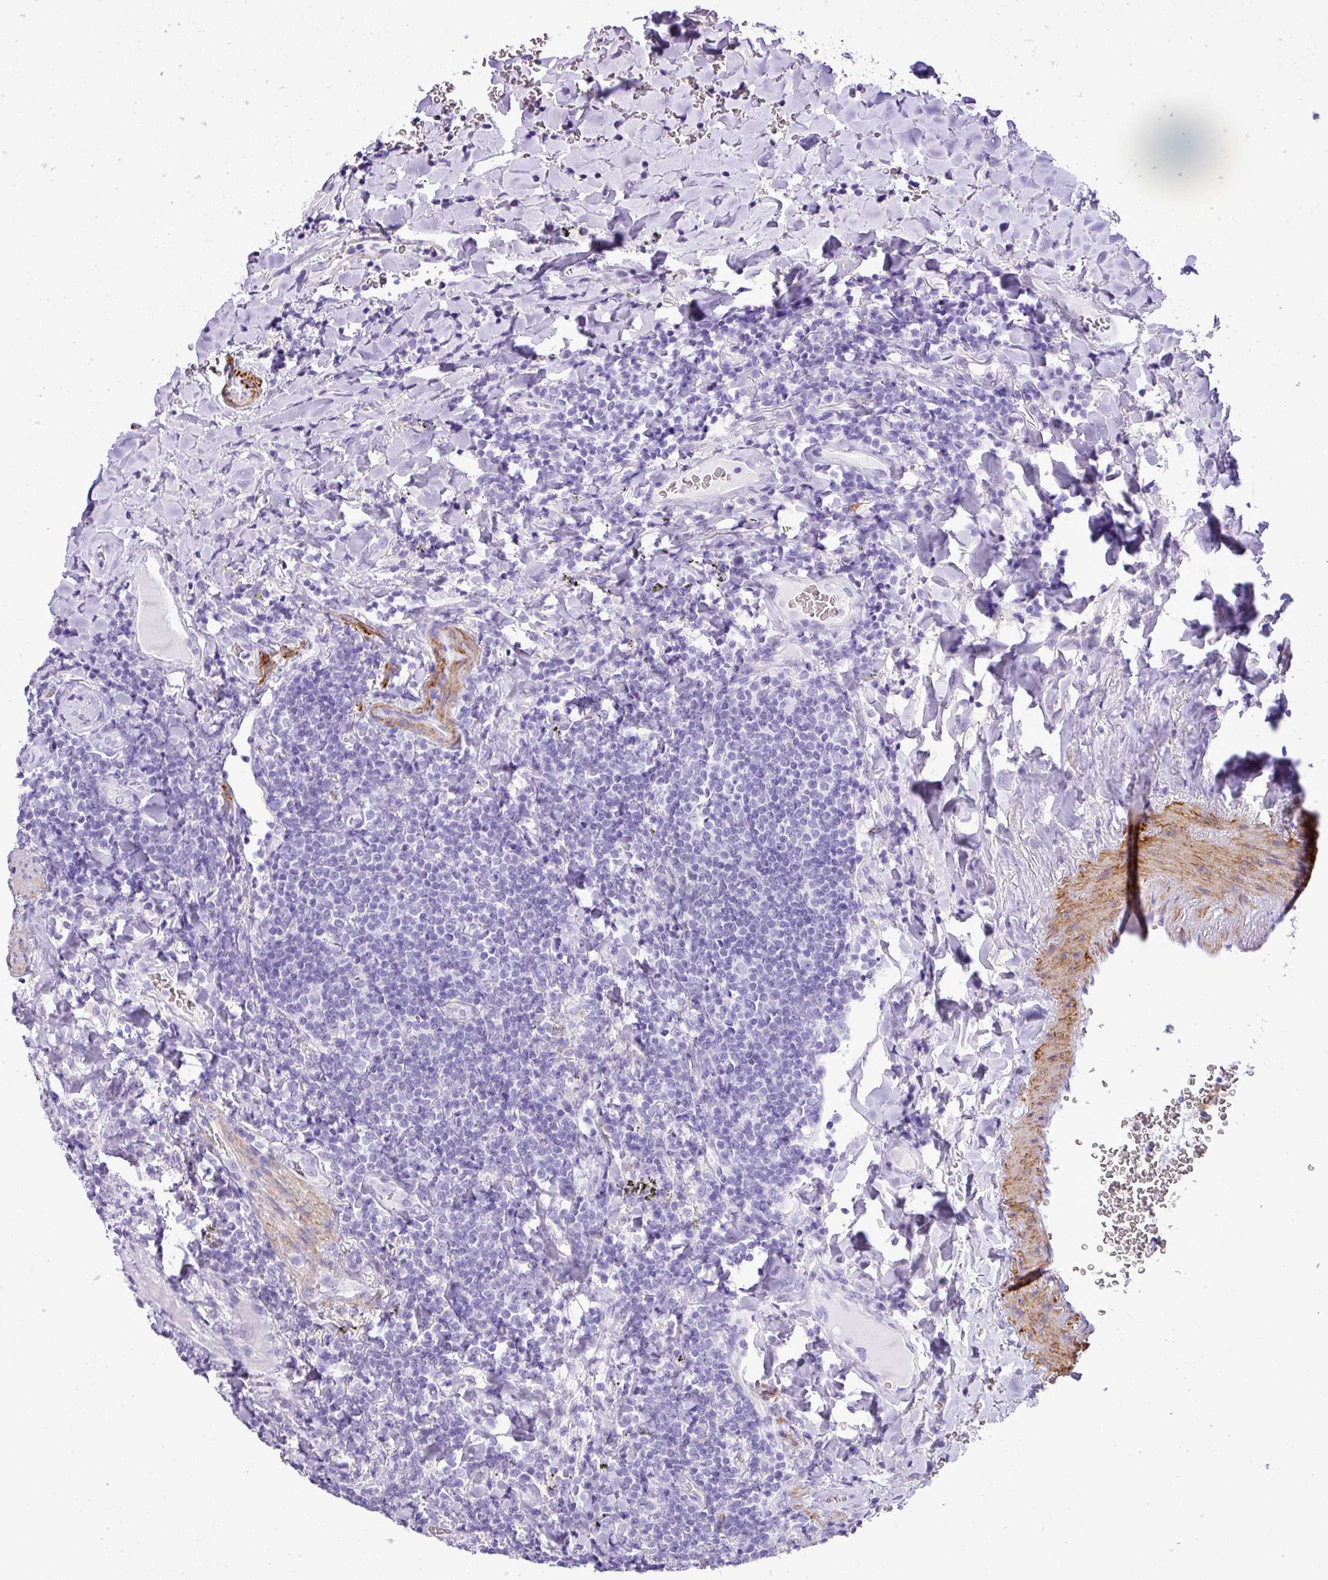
{"staining": {"intensity": "negative", "quantity": "none", "location": "none"}, "tissue": "lymphoma", "cell_type": "Tumor cells", "image_type": "cancer", "snomed": [{"axis": "morphology", "description": "Malignant lymphoma, non-Hodgkin's type, Low grade"}, {"axis": "topography", "description": "Lung"}], "caption": "Immunohistochemistry micrograph of malignant lymphoma, non-Hodgkin's type (low-grade) stained for a protein (brown), which displays no expression in tumor cells.", "gene": "ZSCAN5A", "patient": {"sex": "female", "age": 71}}